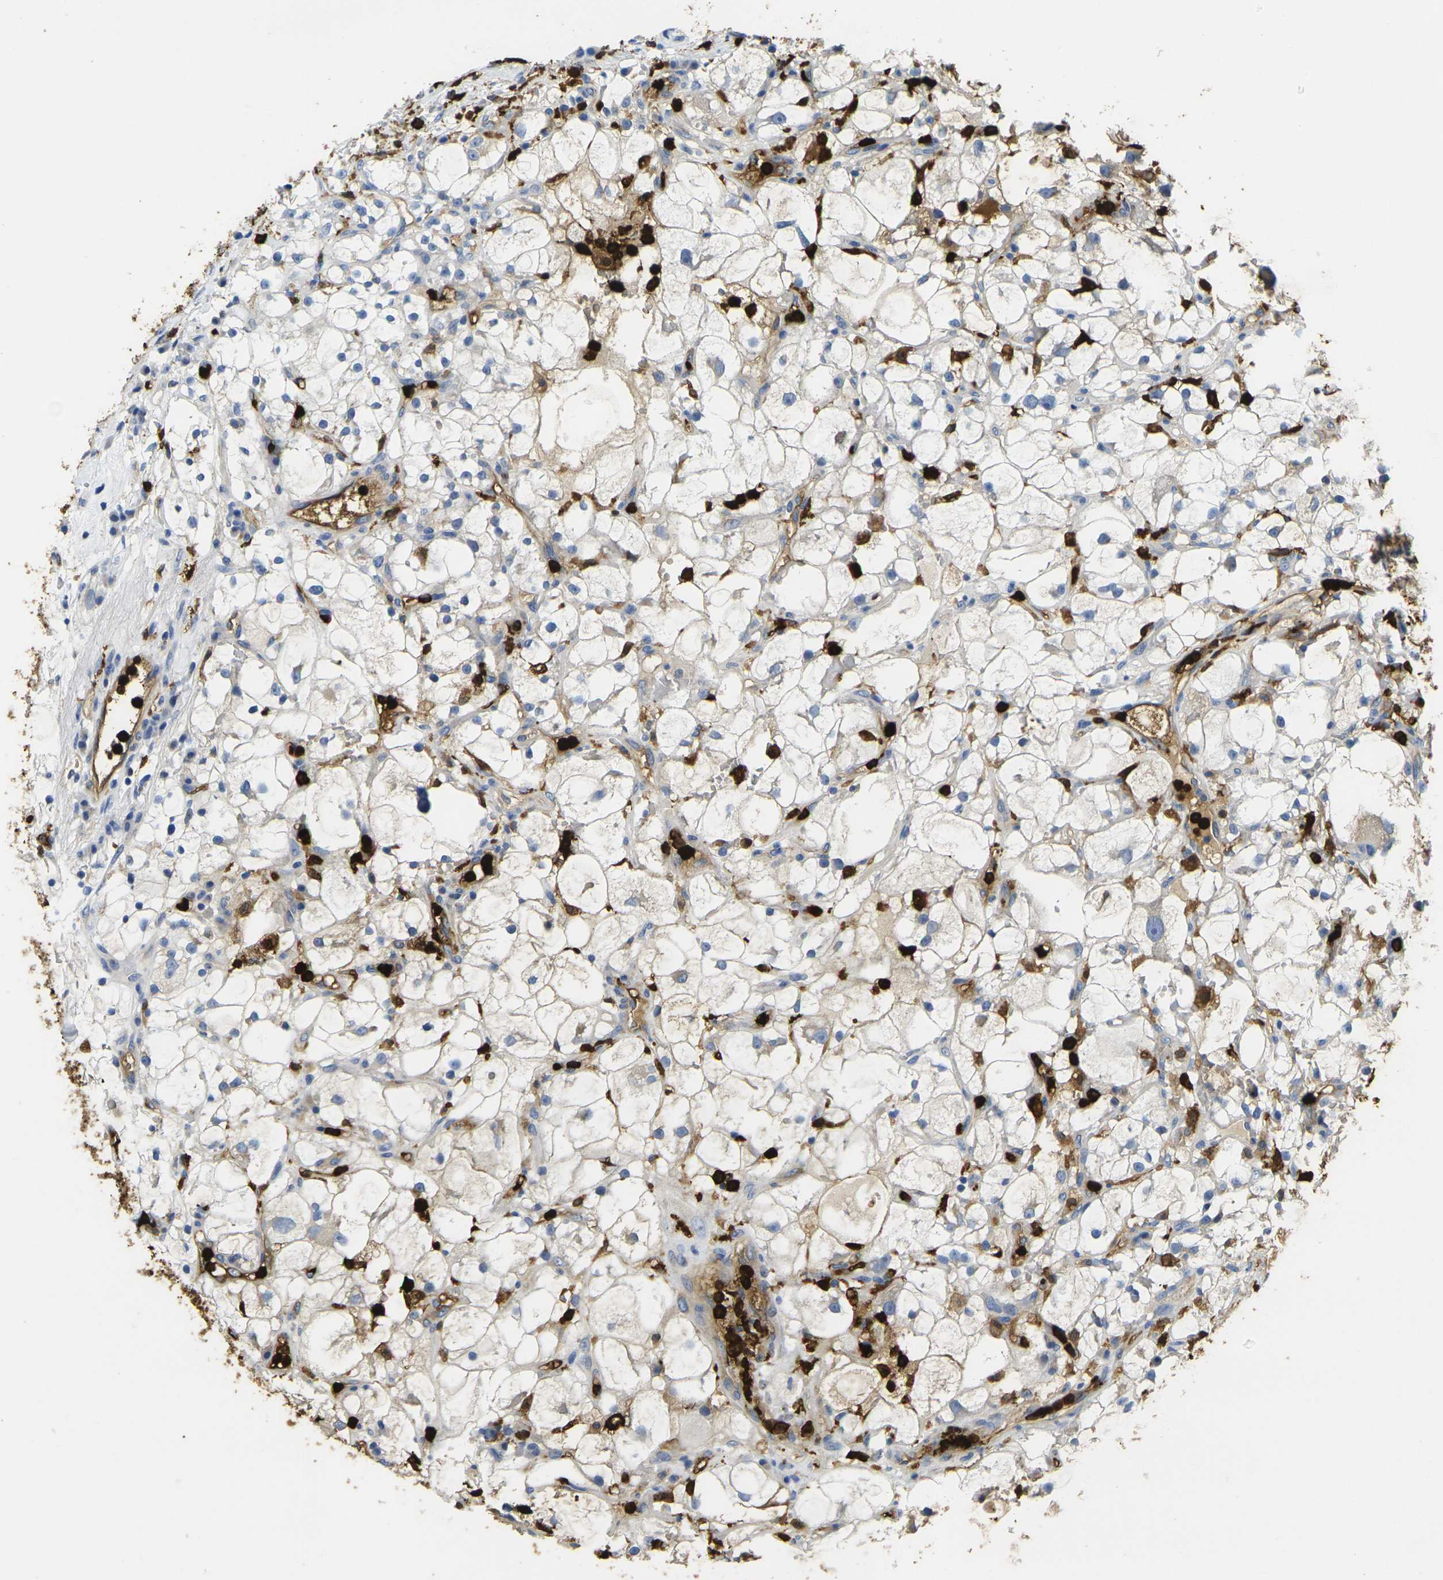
{"staining": {"intensity": "negative", "quantity": "none", "location": "none"}, "tissue": "renal cancer", "cell_type": "Tumor cells", "image_type": "cancer", "snomed": [{"axis": "morphology", "description": "Adenocarcinoma, NOS"}, {"axis": "topography", "description": "Kidney"}], "caption": "Tumor cells show no significant protein positivity in adenocarcinoma (renal).", "gene": "S100A9", "patient": {"sex": "female", "age": 60}}